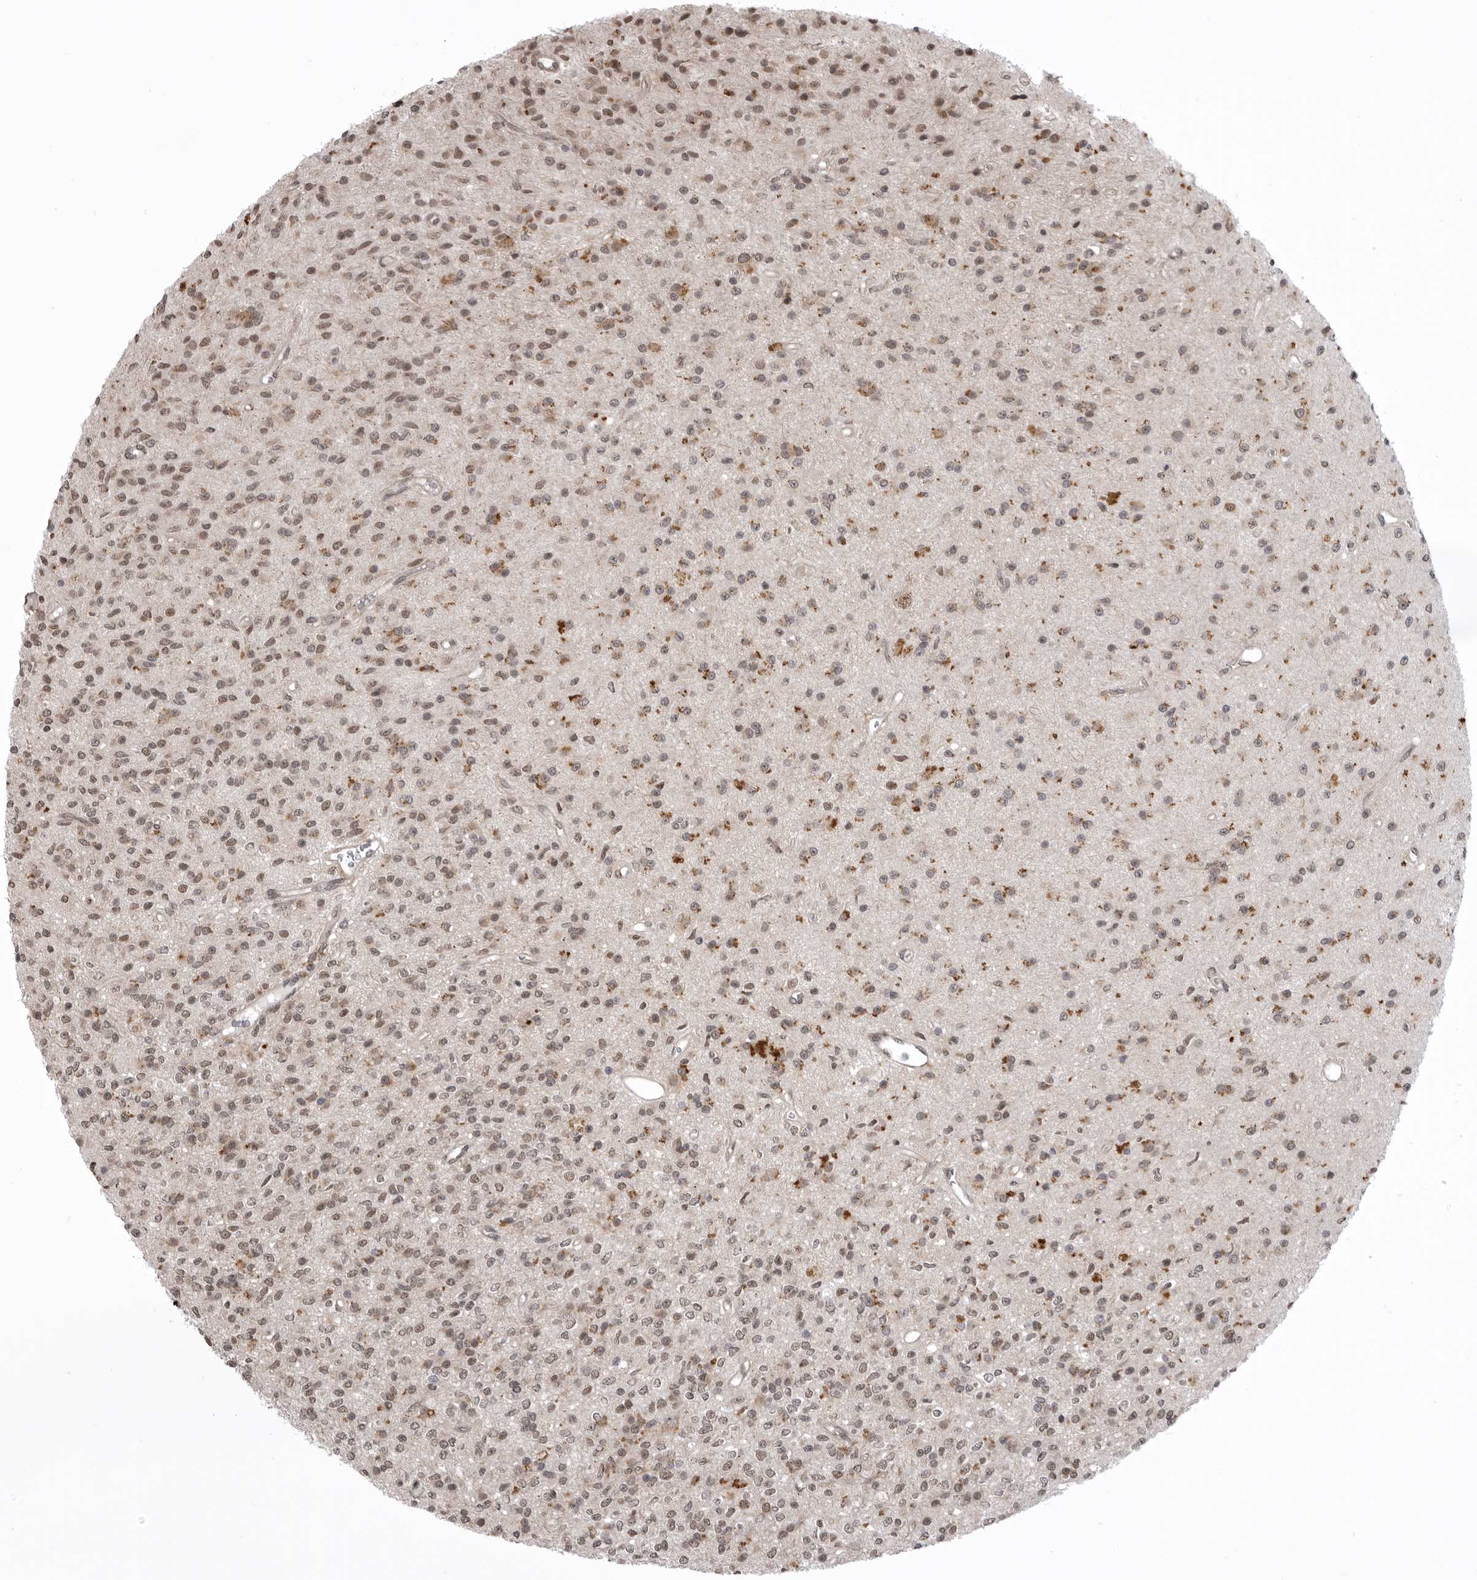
{"staining": {"intensity": "moderate", "quantity": ">75%", "location": "cytoplasmic/membranous,nuclear"}, "tissue": "glioma", "cell_type": "Tumor cells", "image_type": "cancer", "snomed": [{"axis": "morphology", "description": "Glioma, malignant, High grade"}, {"axis": "topography", "description": "Brain"}], "caption": "Protein staining of high-grade glioma (malignant) tissue reveals moderate cytoplasmic/membranous and nuclear staining in approximately >75% of tumor cells.", "gene": "C1orf109", "patient": {"sex": "male", "age": 34}}